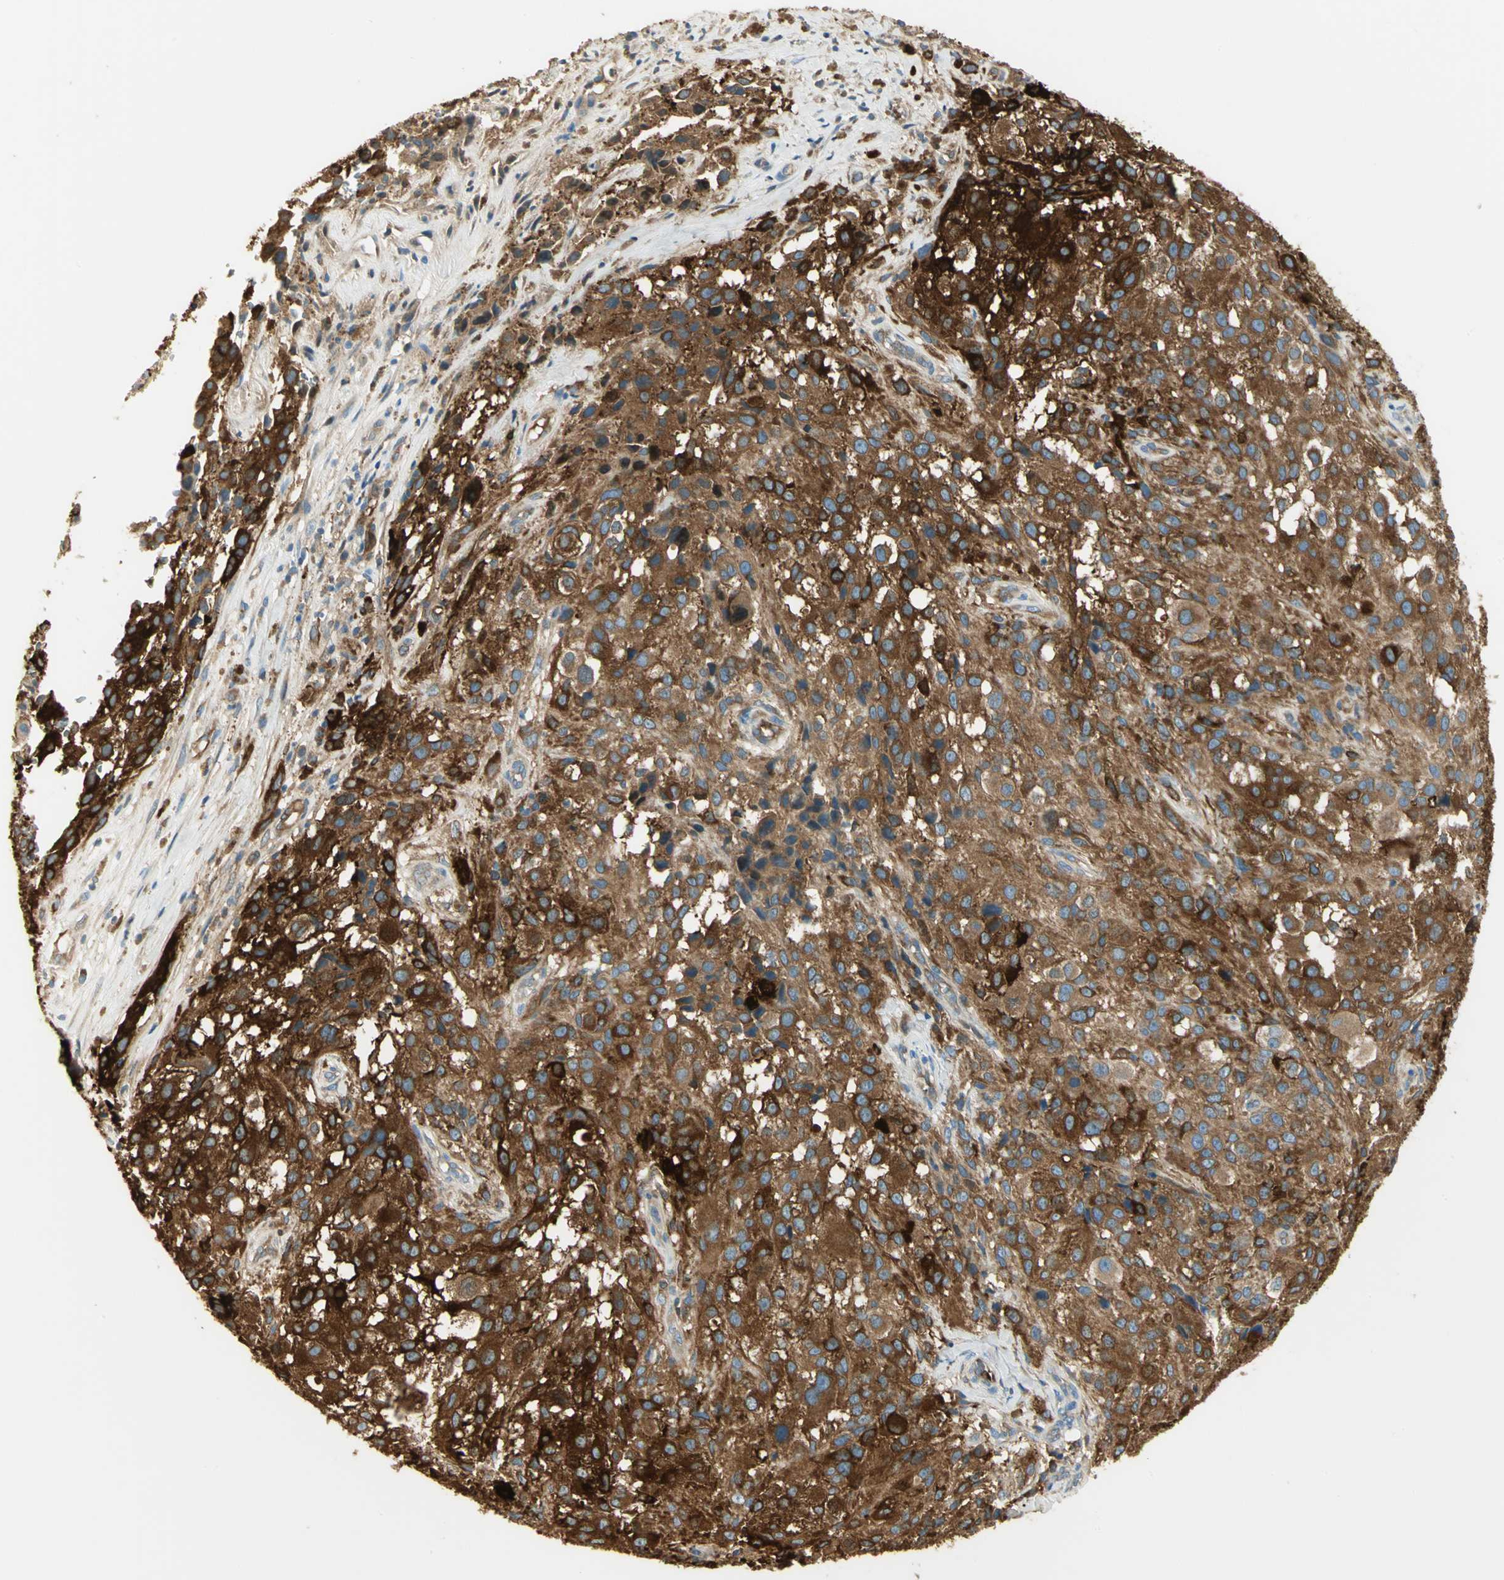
{"staining": {"intensity": "strong", "quantity": ">75%", "location": "cytoplasmic/membranous"}, "tissue": "melanoma", "cell_type": "Tumor cells", "image_type": "cancer", "snomed": [{"axis": "morphology", "description": "Necrosis, NOS"}, {"axis": "morphology", "description": "Malignant melanoma, NOS"}, {"axis": "topography", "description": "Skin"}], "caption": "A high-resolution image shows immunohistochemistry (IHC) staining of melanoma, which reveals strong cytoplasmic/membranous positivity in about >75% of tumor cells.", "gene": "WARS1", "patient": {"sex": "female", "age": 87}}